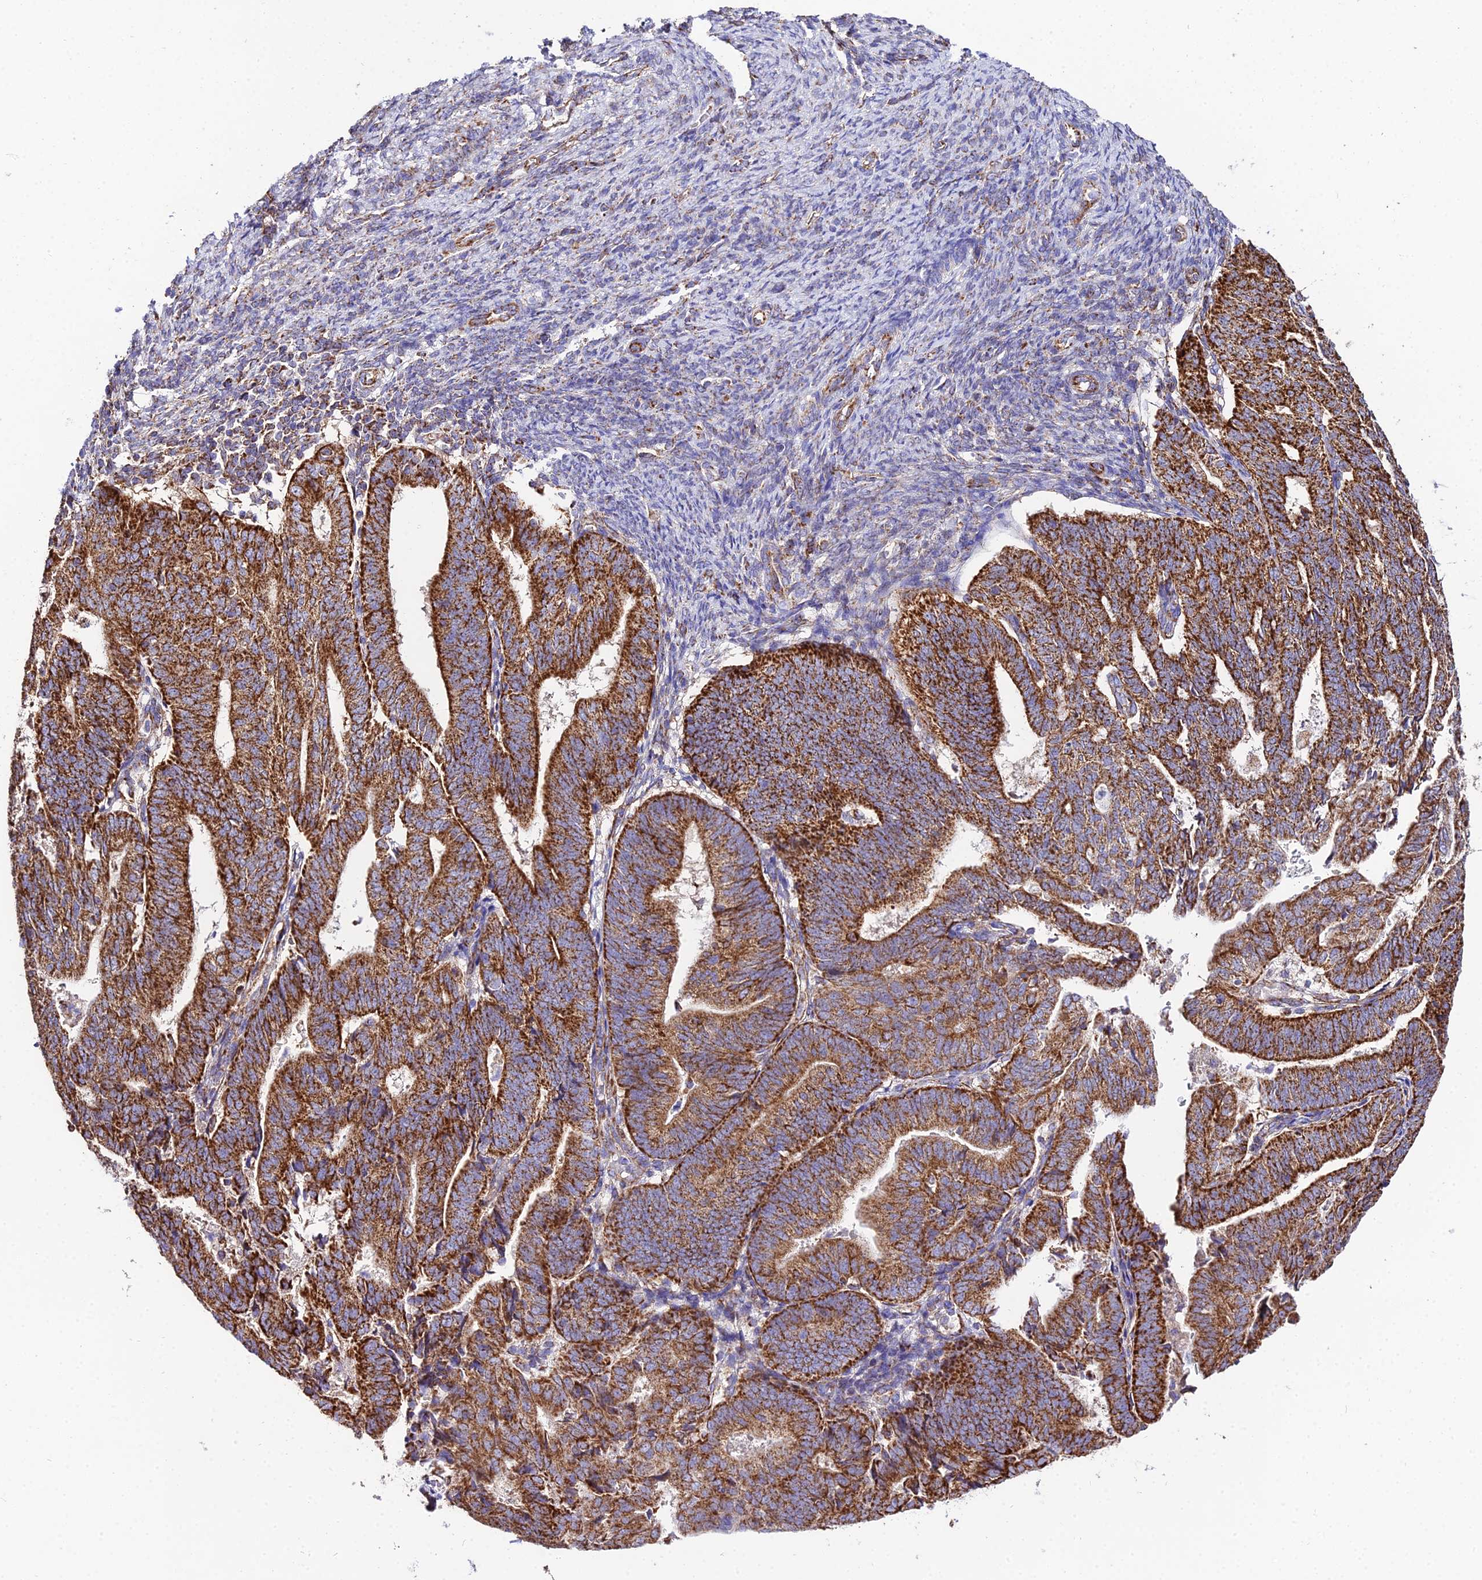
{"staining": {"intensity": "strong", "quantity": ">75%", "location": "cytoplasmic/membranous"}, "tissue": "endometrial cancer", "cell_type": "Tumor cells", "image_type": "cancer", "snomed": [{"axis": "morphology", "description": "Adenocarcinoma, NOS"}, {"axis": "topography", "description": "Endometrium"}], "caption": "Protein analysis of adenocarcinoma (endometrial) tissue shows strong cytoplasmic/membranous positivity in about >75% of tumor cells.", "gene": "OCIAD1", "patient": {"sex": "female", "age": 70}}